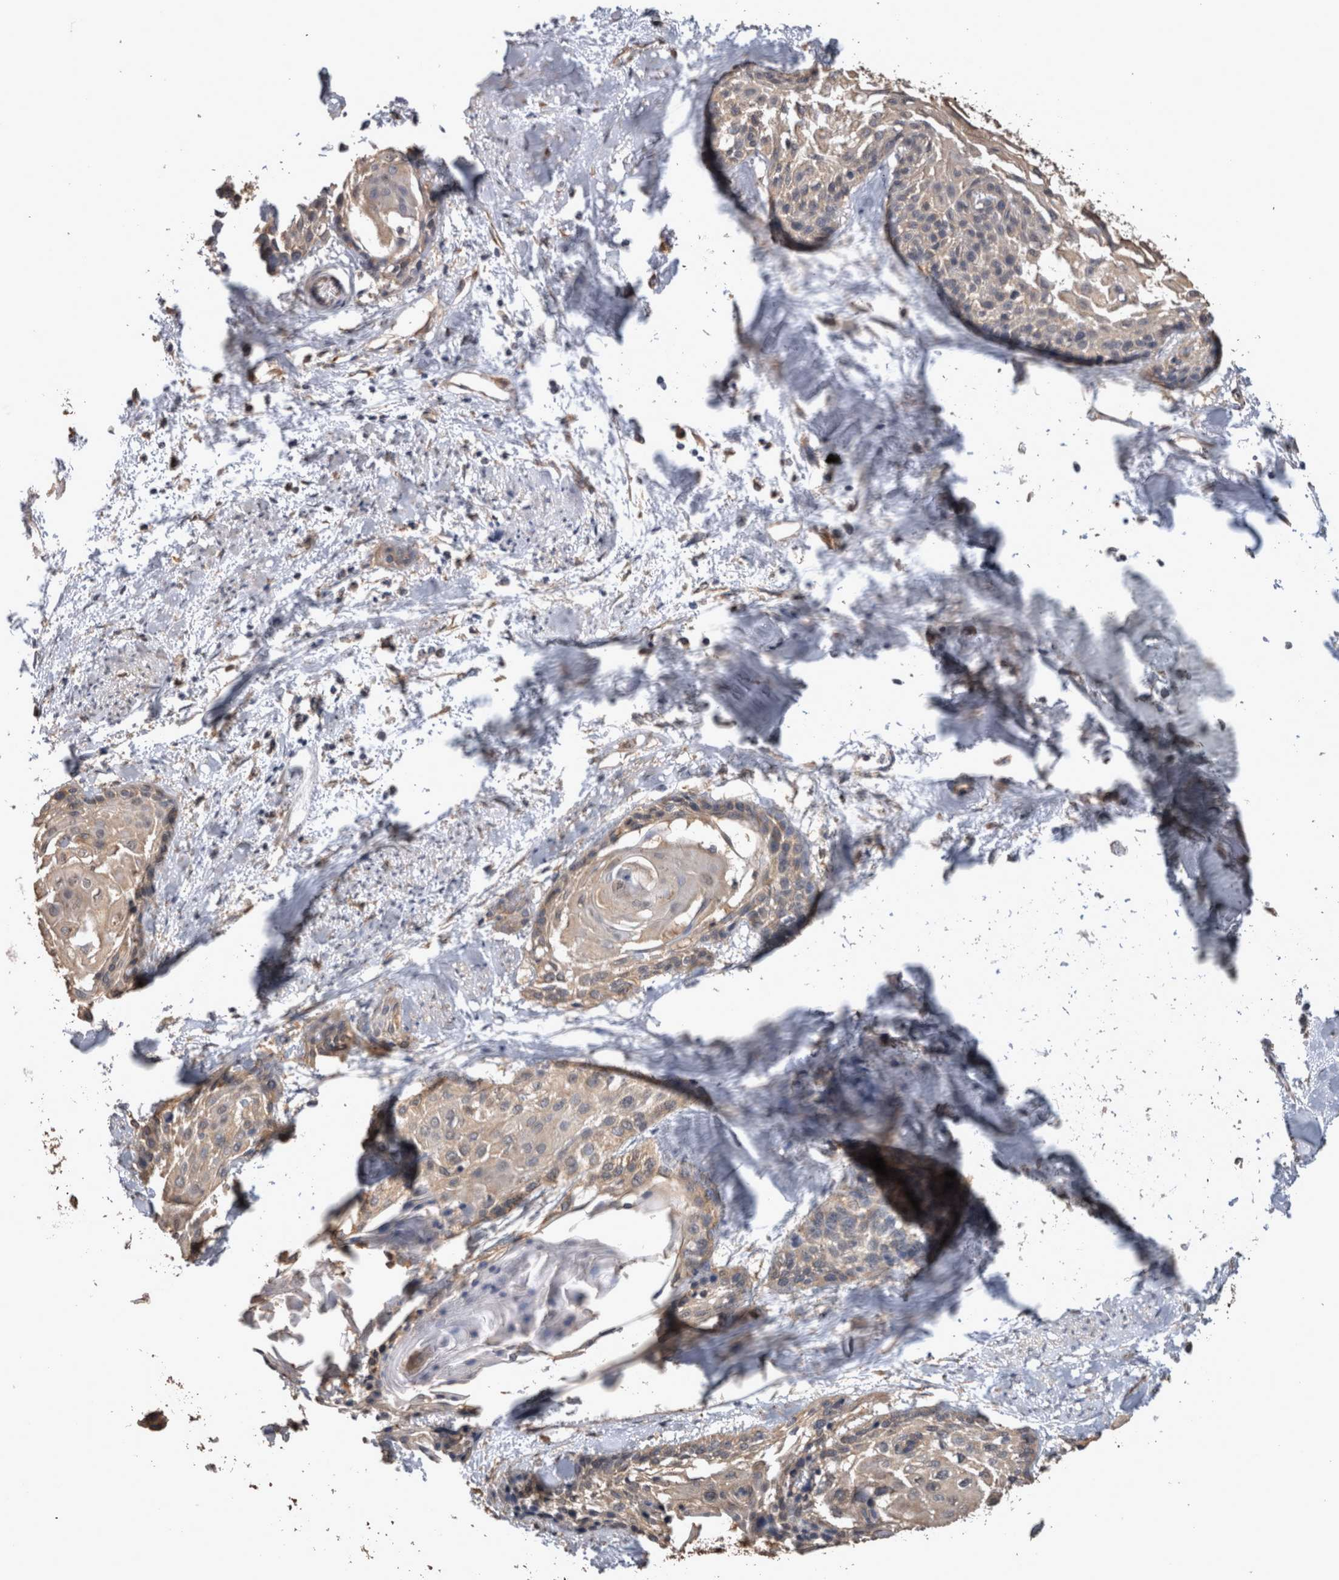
{"staining": {"intensity": "weak", "quantity": "<25%", "location": "cytoplasmic/membranous"}, "tissue": "cervical cancer", "cell_type": "Tumor cells", "image_type": "cancer", "snomed": [{"axis": "morphology", "description": "Squamous cell carcinoma, NOS"}, {"axis": "topography", "description": "Cervix"}], "caption": "This is a image of immunohistochemistry staining of cervical cancer, which shows no expression in tumor cells.", "gene": "TMED7", "patient": {"sex": "female", "age": 57}}